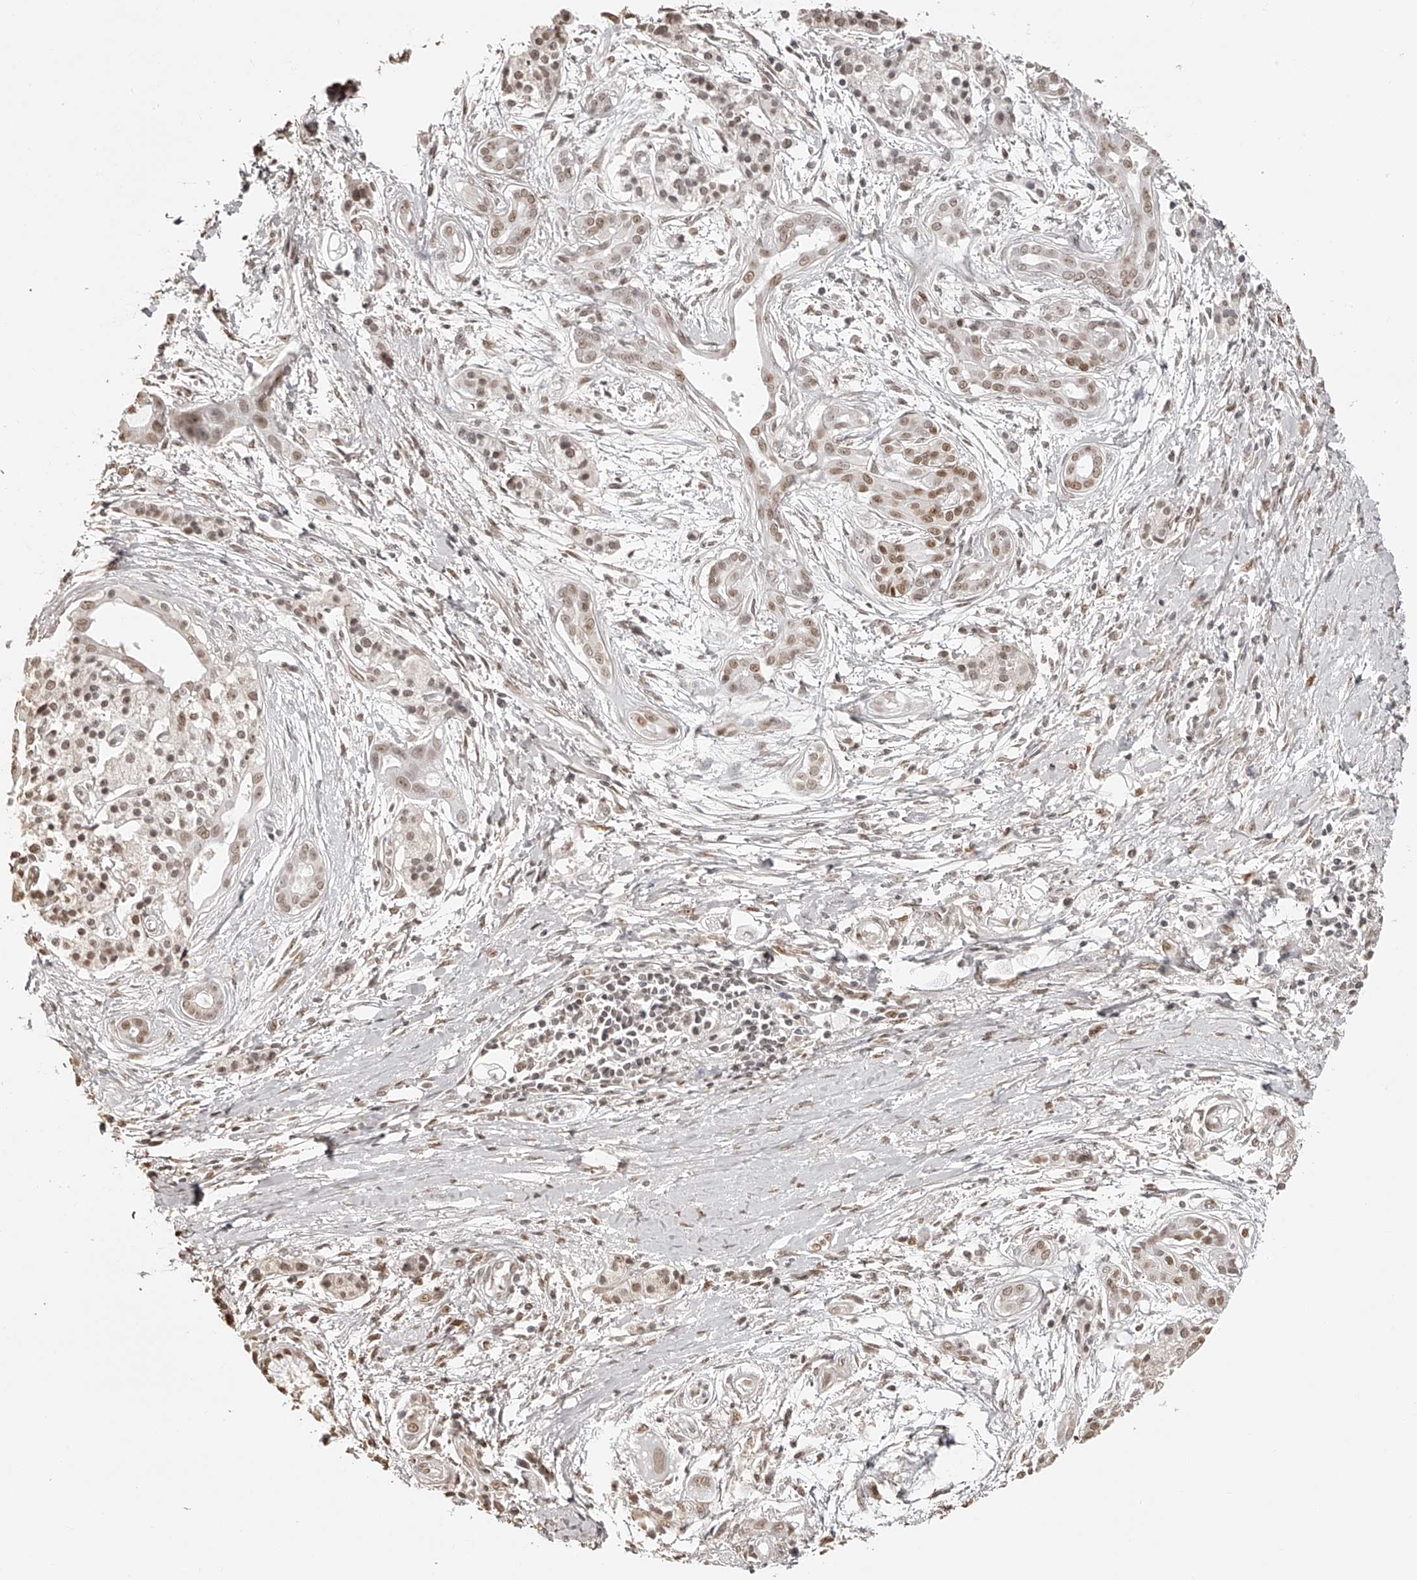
{"staining": {"intensity": "weak", "quantity": ">75%", "location": "nuclear"}, "tissue": "pancreatic cancer", "cell_type": "Tumor cells", "image_type": "cancer", "snomed": [{"axis": "morphology", "description": "Adenocarcinoma, NOS"}, {"axis": "topography", "description": "Pancreas"}], "caption": "High-magnification brightfield microscopy of pancreatic cancer (adenocarcinoma) stained with DAB (brown) and counterstained with hematoxylin (blue). tumor cells exhibit weak nuclear staining is identified in about>75% of cells.", "gene": "ZNF503", "patient": {"sex": "male", "age": 59}}